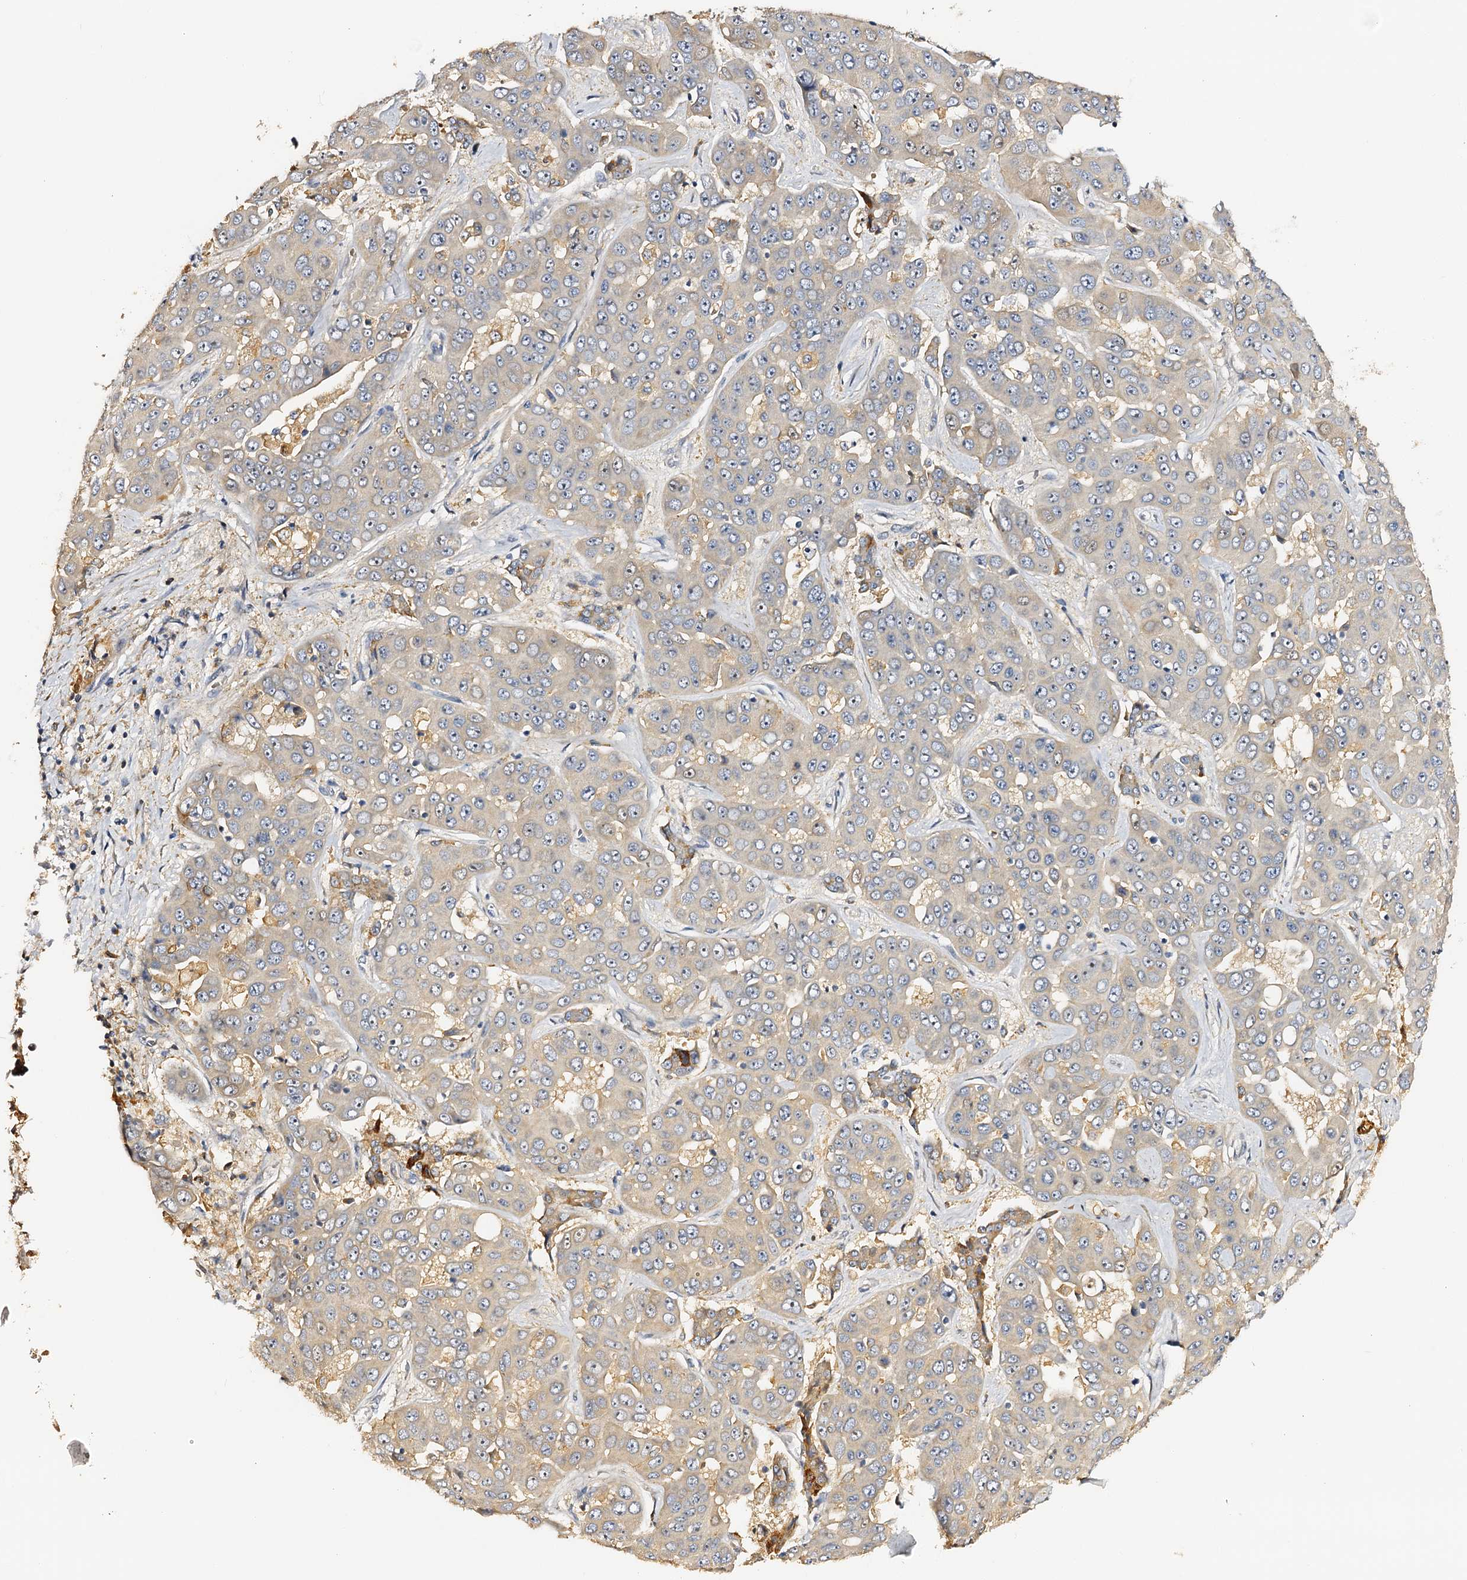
{"staining": {"intensity": "negative", "quantity": "none", "location": "none"}, "tissue": "liver cancer", "cell_type": "Tumor cells", "image_type": "cancer", "snomed": [{"axis": "morphology", "description": "Cholangiocarcinoma"}, {"axis": "topography", "description": "Liver"}], "caption": "Immunohistochemistry image of human liver cancer (cholangiocarcinoma) stained for a protein (brown), which shows no staining in tumor cells. (DAB immunohistochemistry with hematoxylin counter stain).", "gene": "DMXL2", "patient": {"sex": "female", "age": 52}}